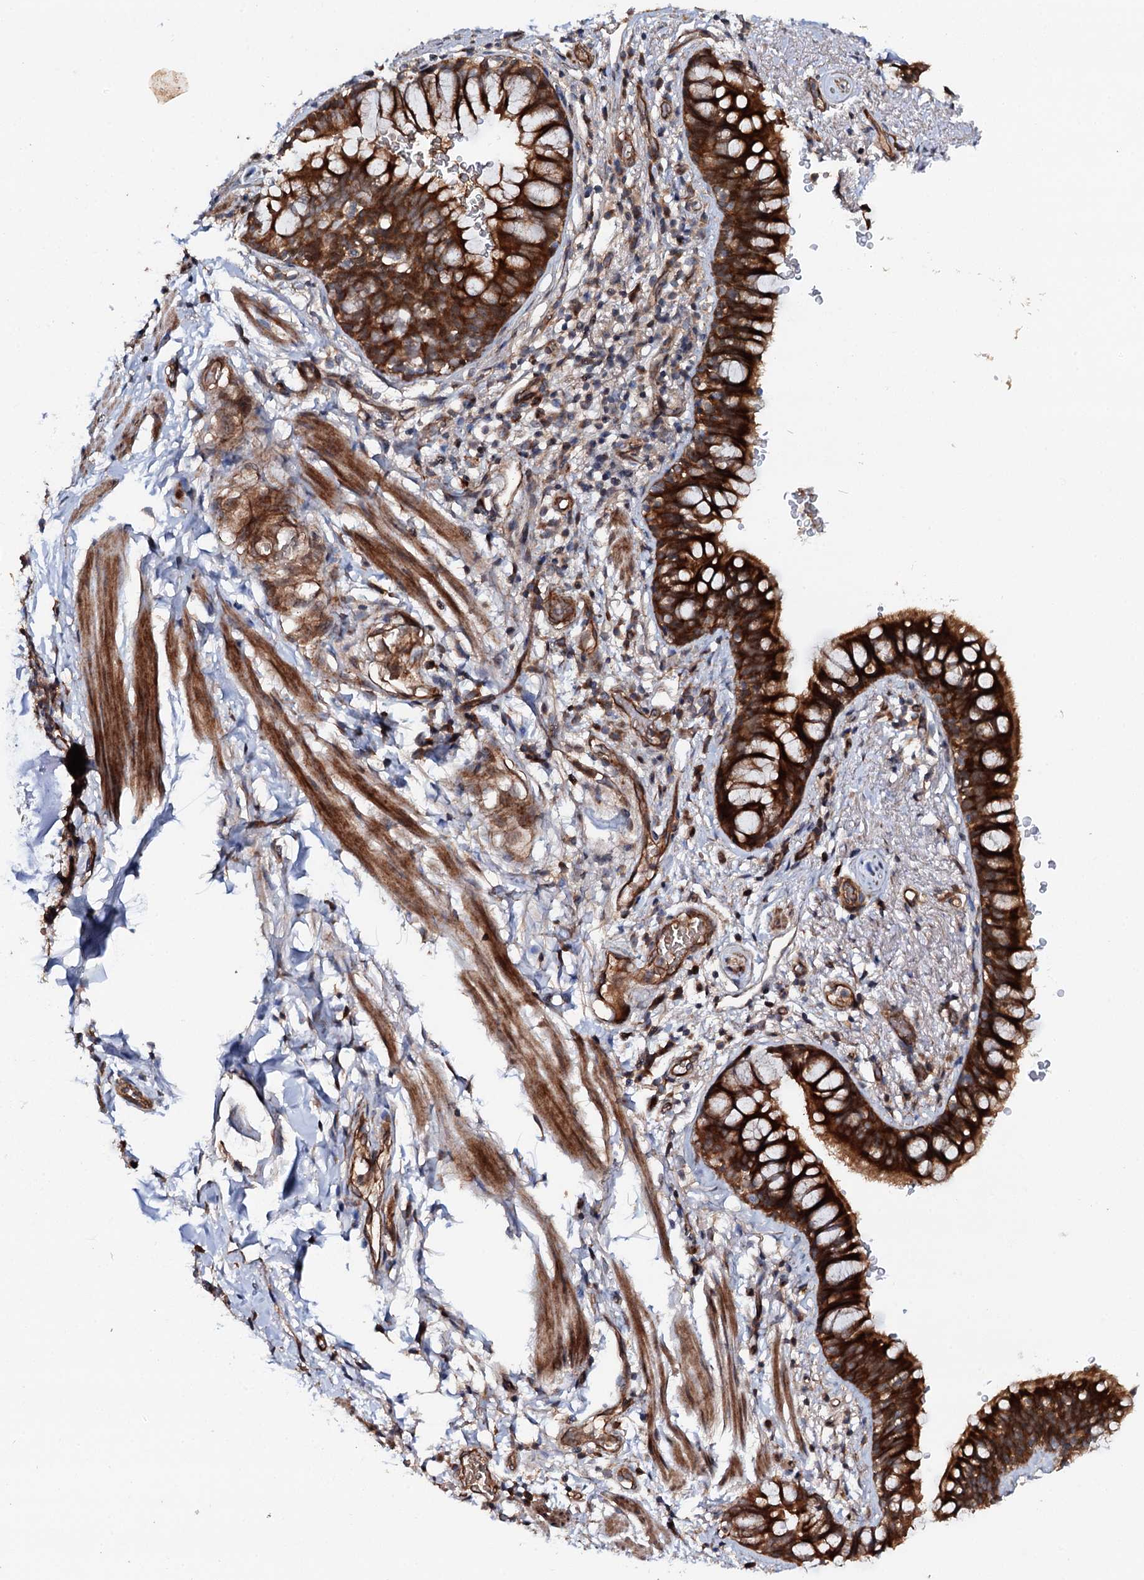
{"staining": {"intensity": "strong", "quantity": ">75%", "location": "cytoplasmic/membranous"}, "tissue": "bronchus", "cell_type": "Respiratory epithelial cells", "image_type": "normal", "snomed": [{"axis": "morphology", "description": "Normal tissue, NOS"}, {"axis": "topography", "description": "Cartilage tissue"}, {"axis": "topography", "description": "Bronchus"}], "caption": "Immunohistochemistry (IHC) staining of benign bronchus, which demonstrates high levels of strong cytoplasmic/membranous expression in about >75% of respiratory epithelial cells indicating strong cytoplasmic/membranous protein expression. The staining was performed using DAB (3,3'-diaminobenzidine) (brown) for protein detection and nuclei were counterstained in hematoxylin (blue).", "gene": "ADGRG4", "patient": {"sex": "female", "age": 36}}